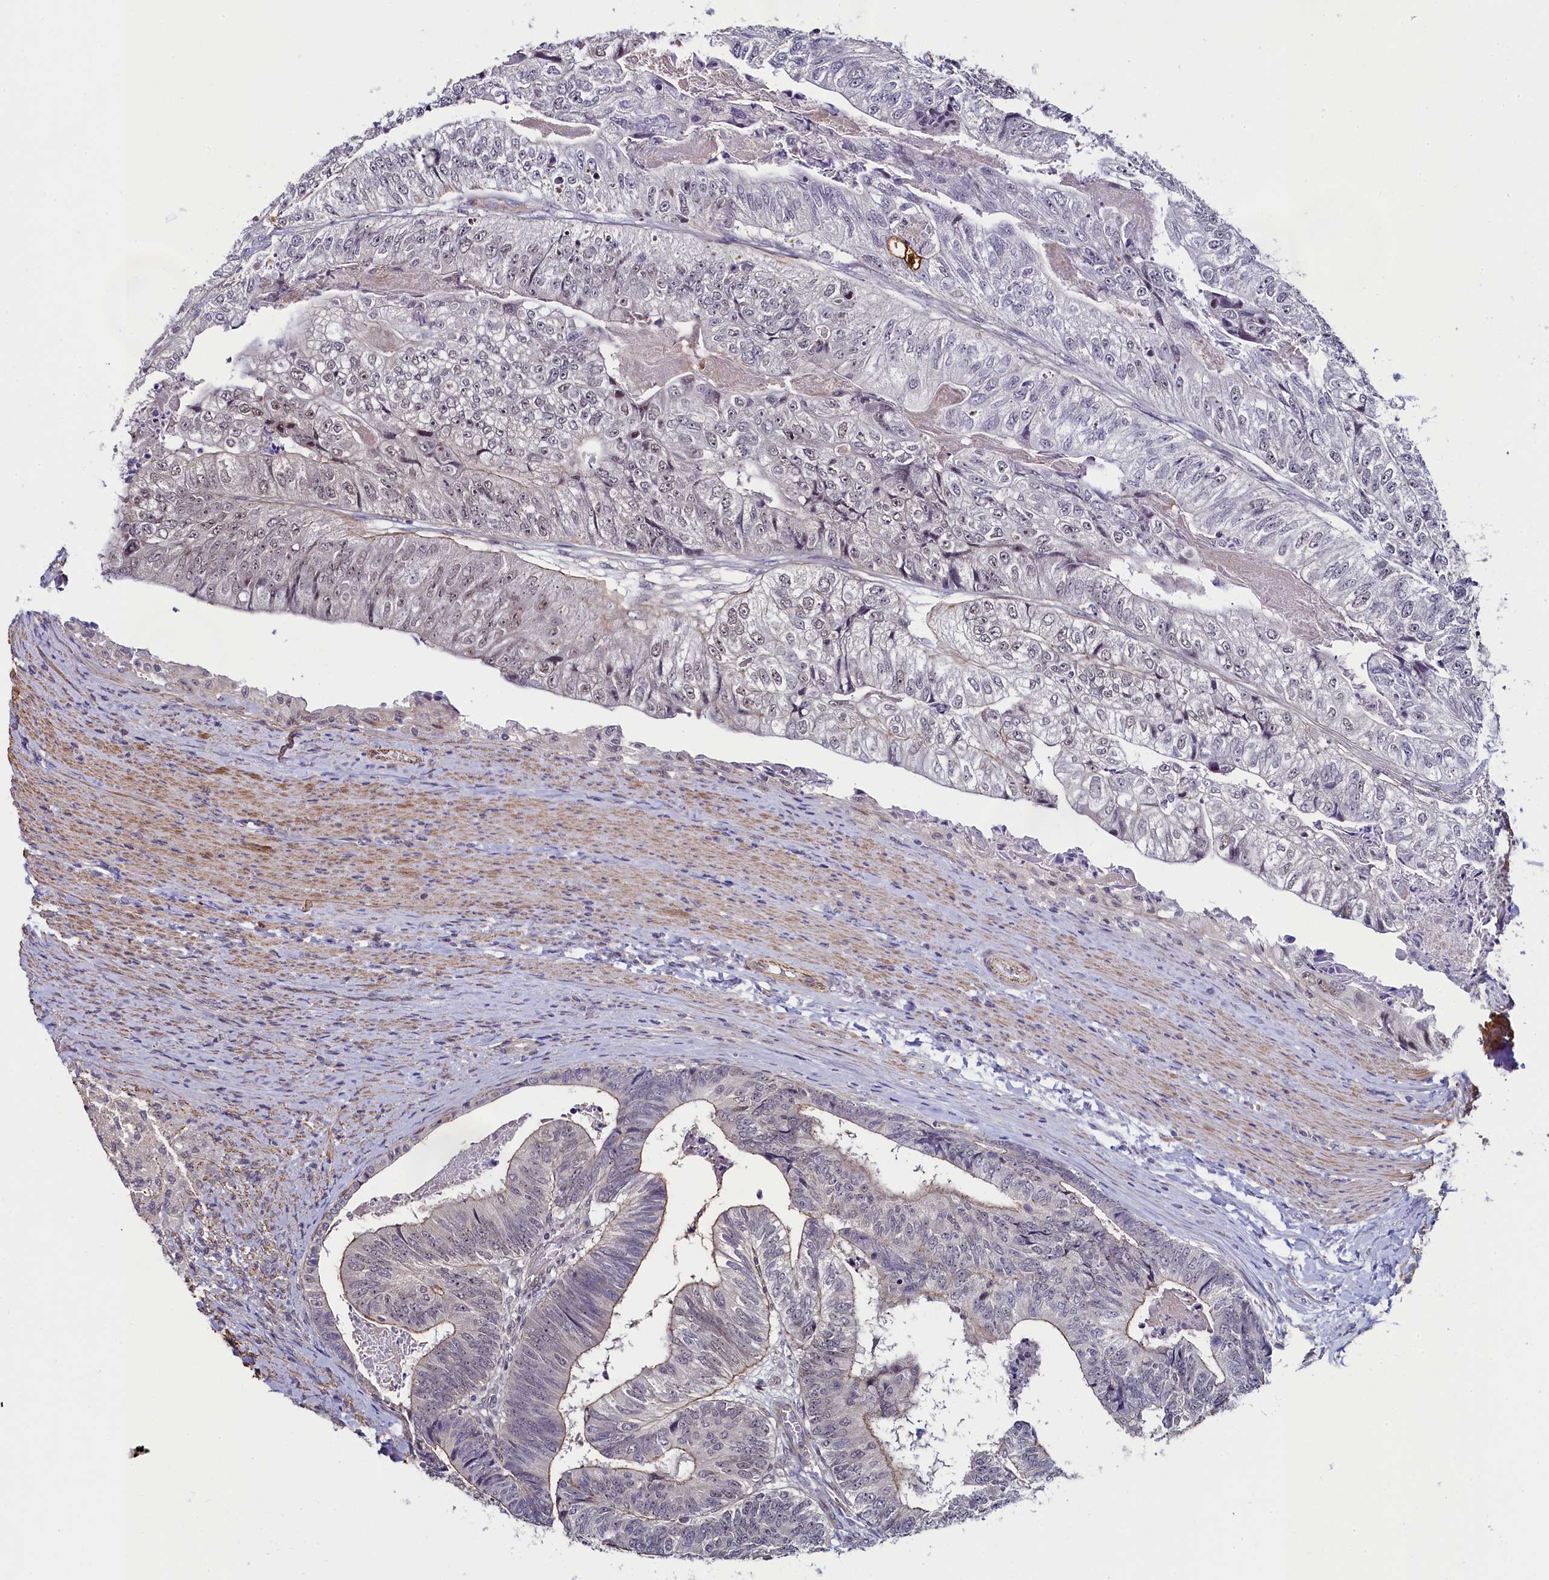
{"staining": {"intensity": "weak", "quantity": "25%-75%", "location": "nuclear"}, "tissue": "colorectal cancer", "cell_type": "Tumor cells", "image_type": "cancer", "snomed": [{"axis": "morphology", "description": "Adenocarcinoma, NOS"}, {"axis": "topography", "description": "Colon"}], "caption": "A brown stain labels weak nuclear expression of a protein in colorectal adenocarcinoma tumor cells.", "gene": "INTS14", "patient": {"sex": "female", "age": 67}}